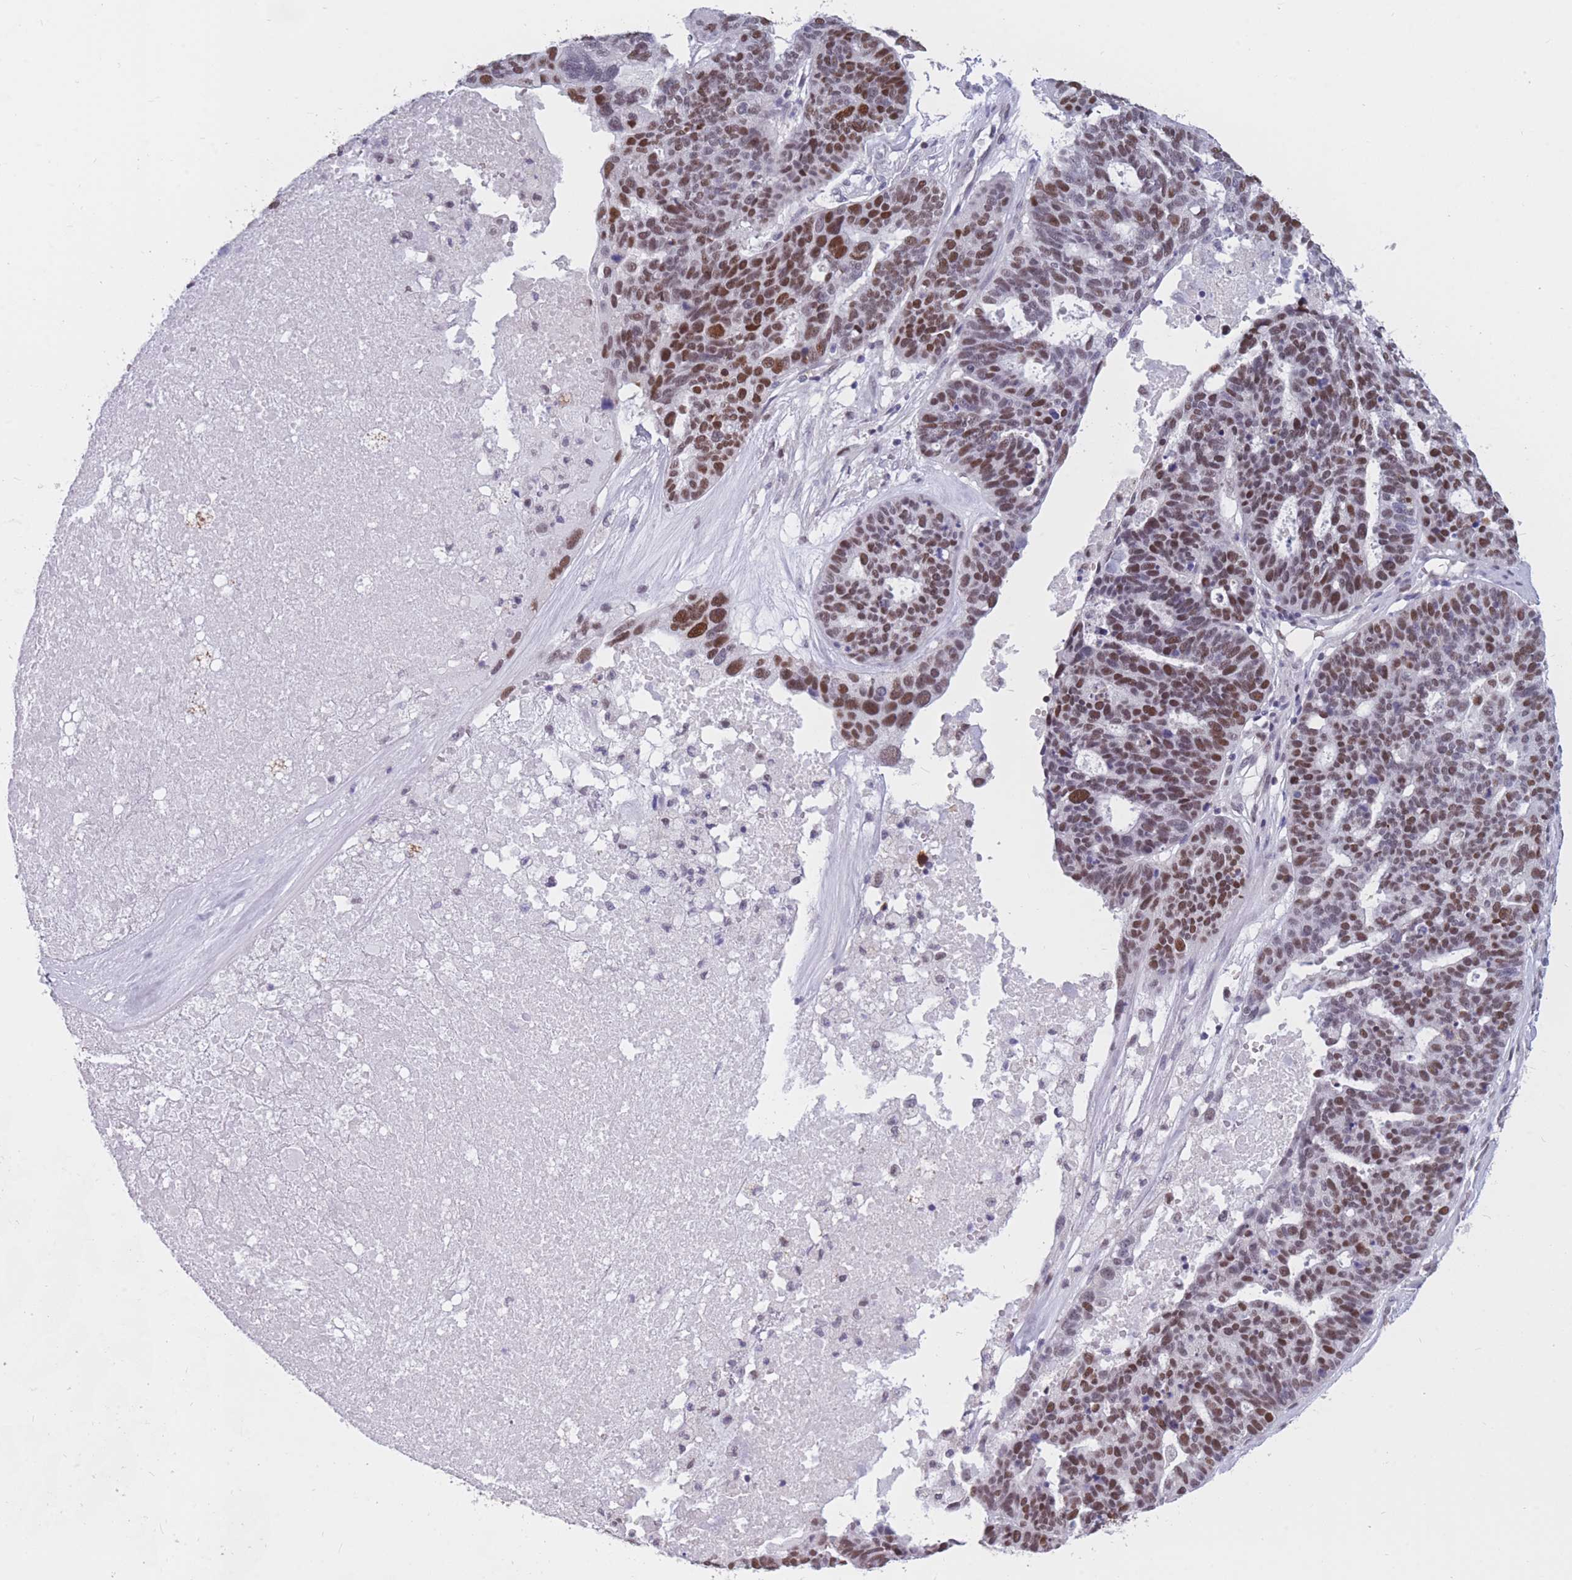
{"staining": {"intensity": "strong", "quantity": "25%-75%", "location": "nuclear"}, "tissue": "ovarian cancer", "cell_type": "Tumor cells", "image_type": "cancer", "snomed": [{"axis": "morphology", "description": "Cystadenocarcinoma, serous, NOS"}, {"axis": "topography", "description": "Ovary"}], "caption": "A histopathology image of human ovarian serous cystadenocarcinoma stained for a protein reveals strong nuclear brown staining in tumor cells. Nuclei are stained in blue.", "gene": "NASP", "patient": {"sex": "female", "age": 59}}